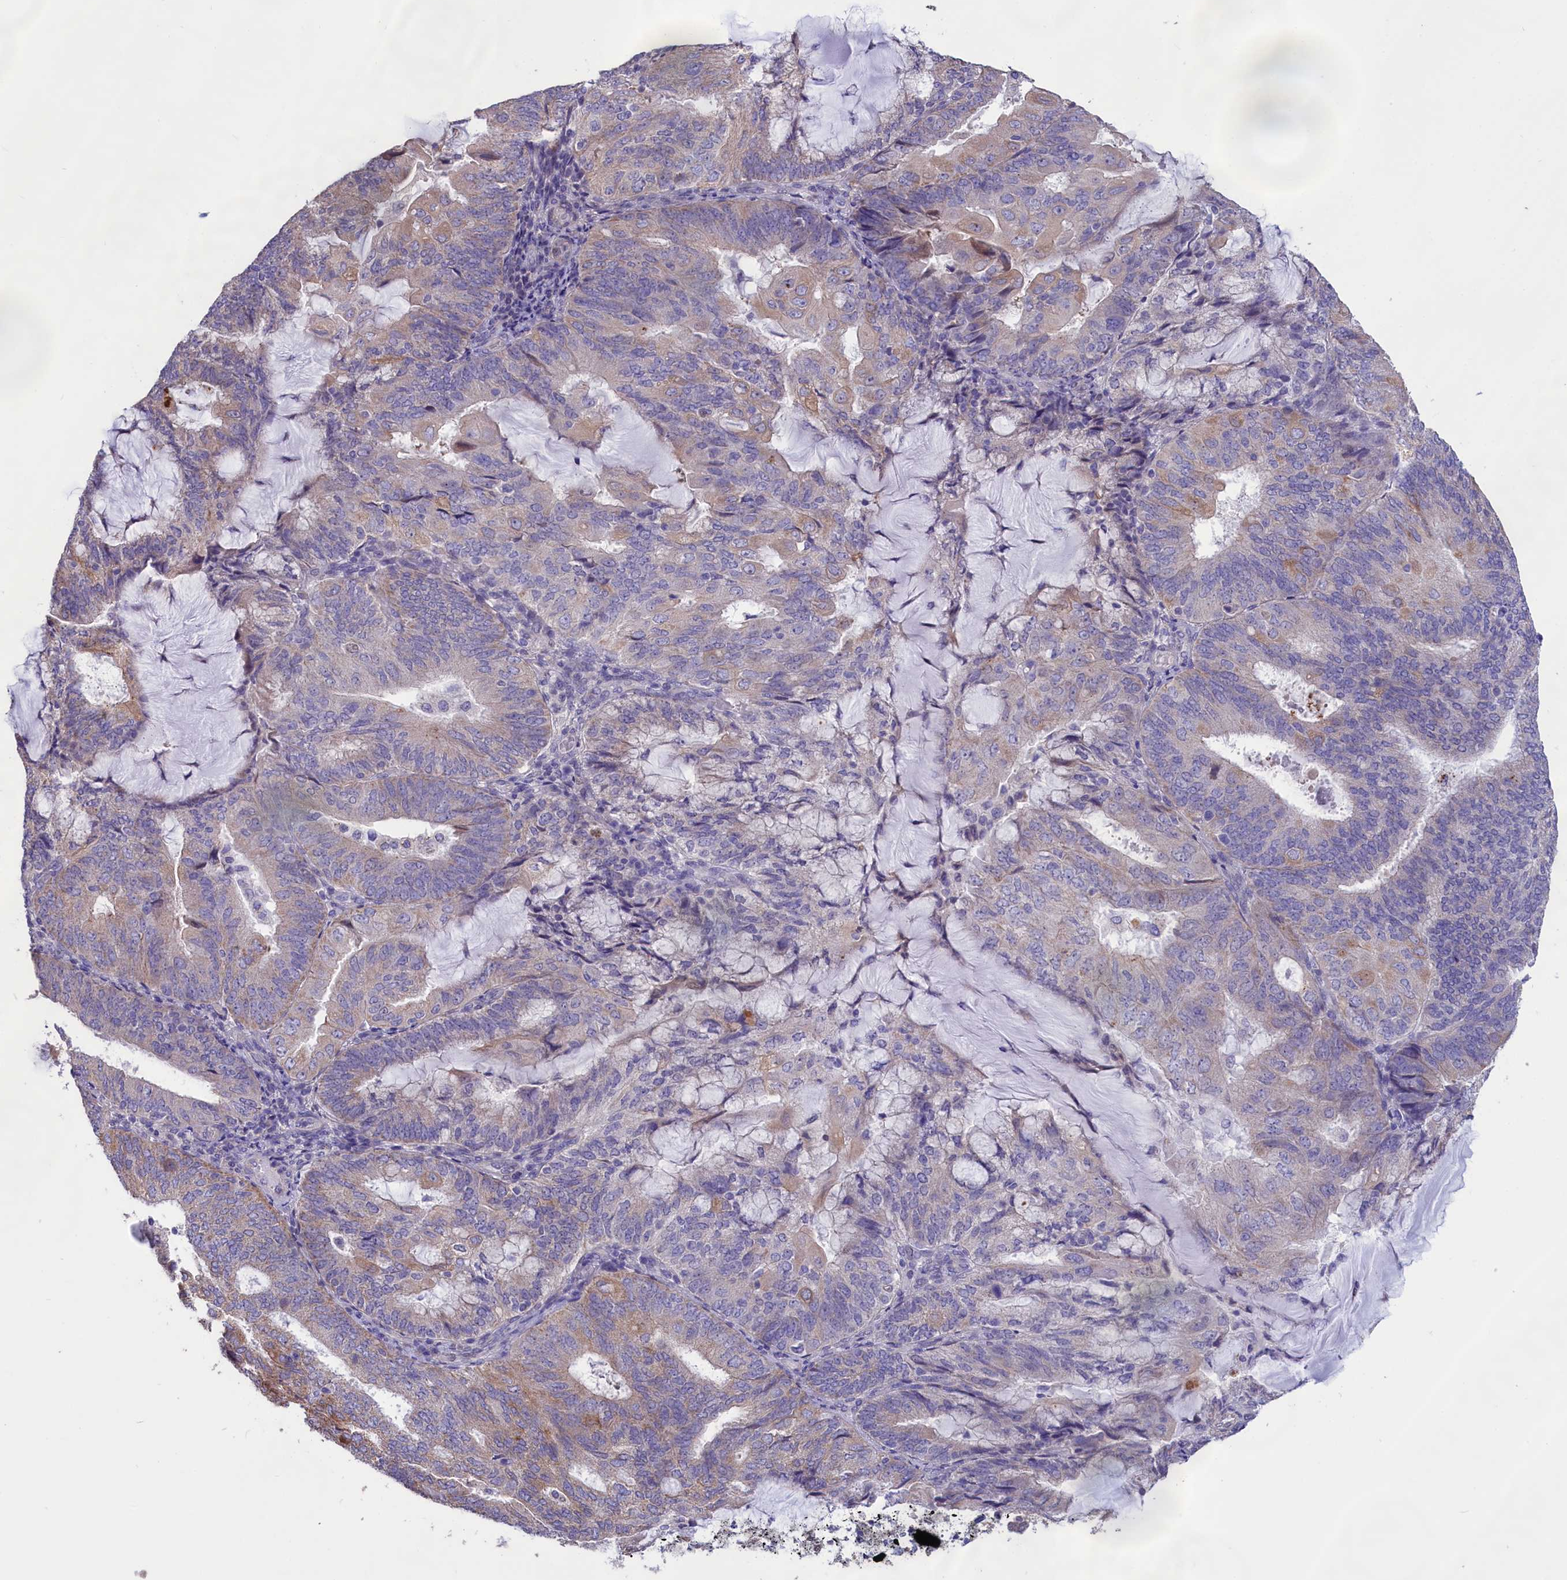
{"staining": {"intensity": "moderate", "quantity": "<25%", "location": "cytoplasmic/membranous"}, "tissue": "endometrial cancer", "cell_type": "Tumor cells", "image_type": "cancer", "snomed": [{"axis": "morphology", "description": "Adenocarcinoma, NOS"}, {"axis": "topography", "description": "Endometrium"}], "caption": "Immunohistochemical staining of human adenocarcinoma (endometrial) demonstrates moderate cytoplasmic/membranous protein staining in about <25% of tumor cells.", "gene": "CYP2U1", "patient": {"sex": "female", "age": 81}}